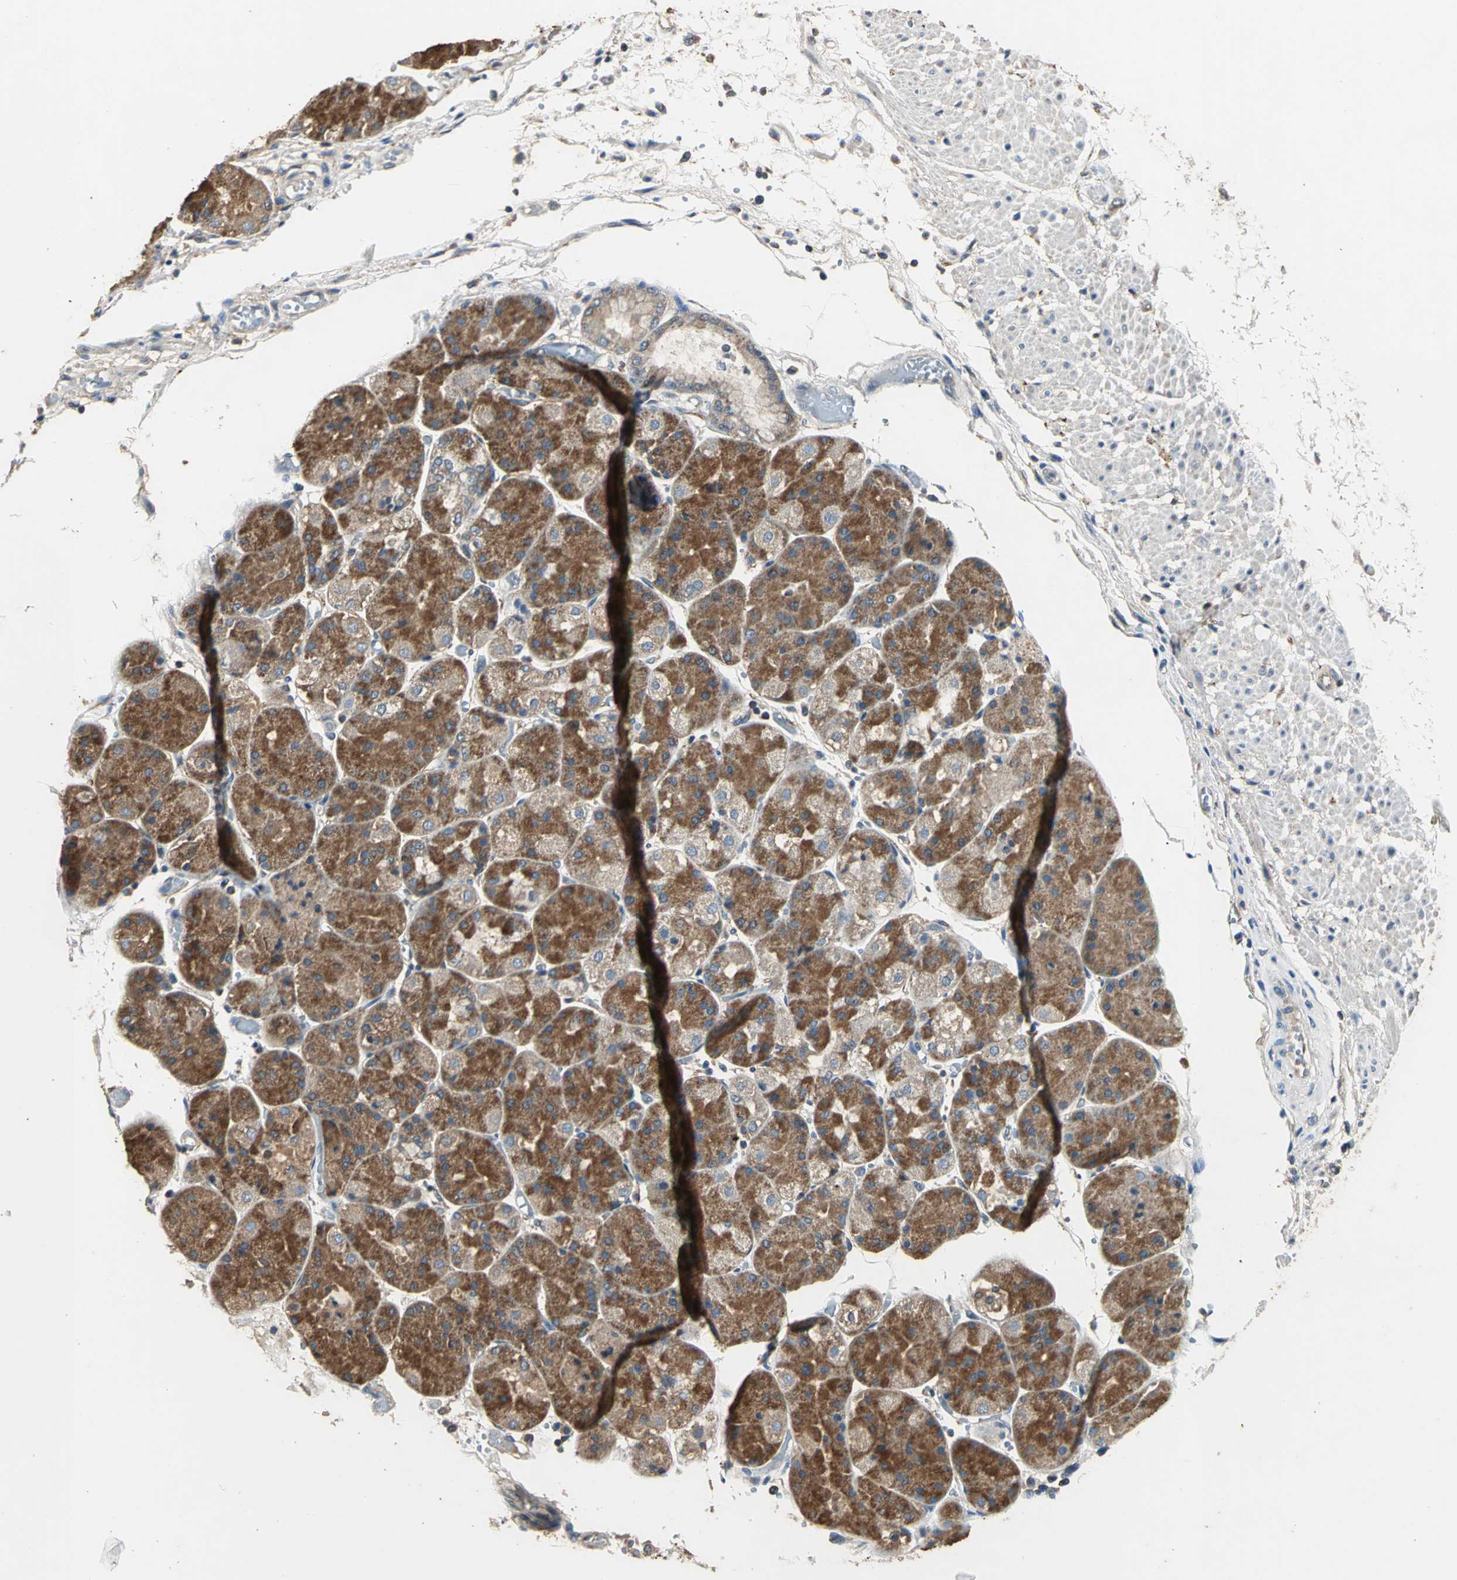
{"staining": {"intensity": "moderate", "quantity": ">75%", "location": "cytoplasmic/membranous"}, "tissue": "stomach", "cell_type": "Glandular cells", "image_type": "normal", "snomed": [{"axis": "morphology", "description": "Normal tissue, NOS"}, {"axis": "topography", "description": "Stomach, upper"}], "caption": "An image showing moderate cytoplasmic/membranous staining in approximately >75% of glandular cells in benign stomach, as visualized by brown immunohistochemical staining.", "gene": "IRF3", "patient": {"sex": "male", "age": 72}}